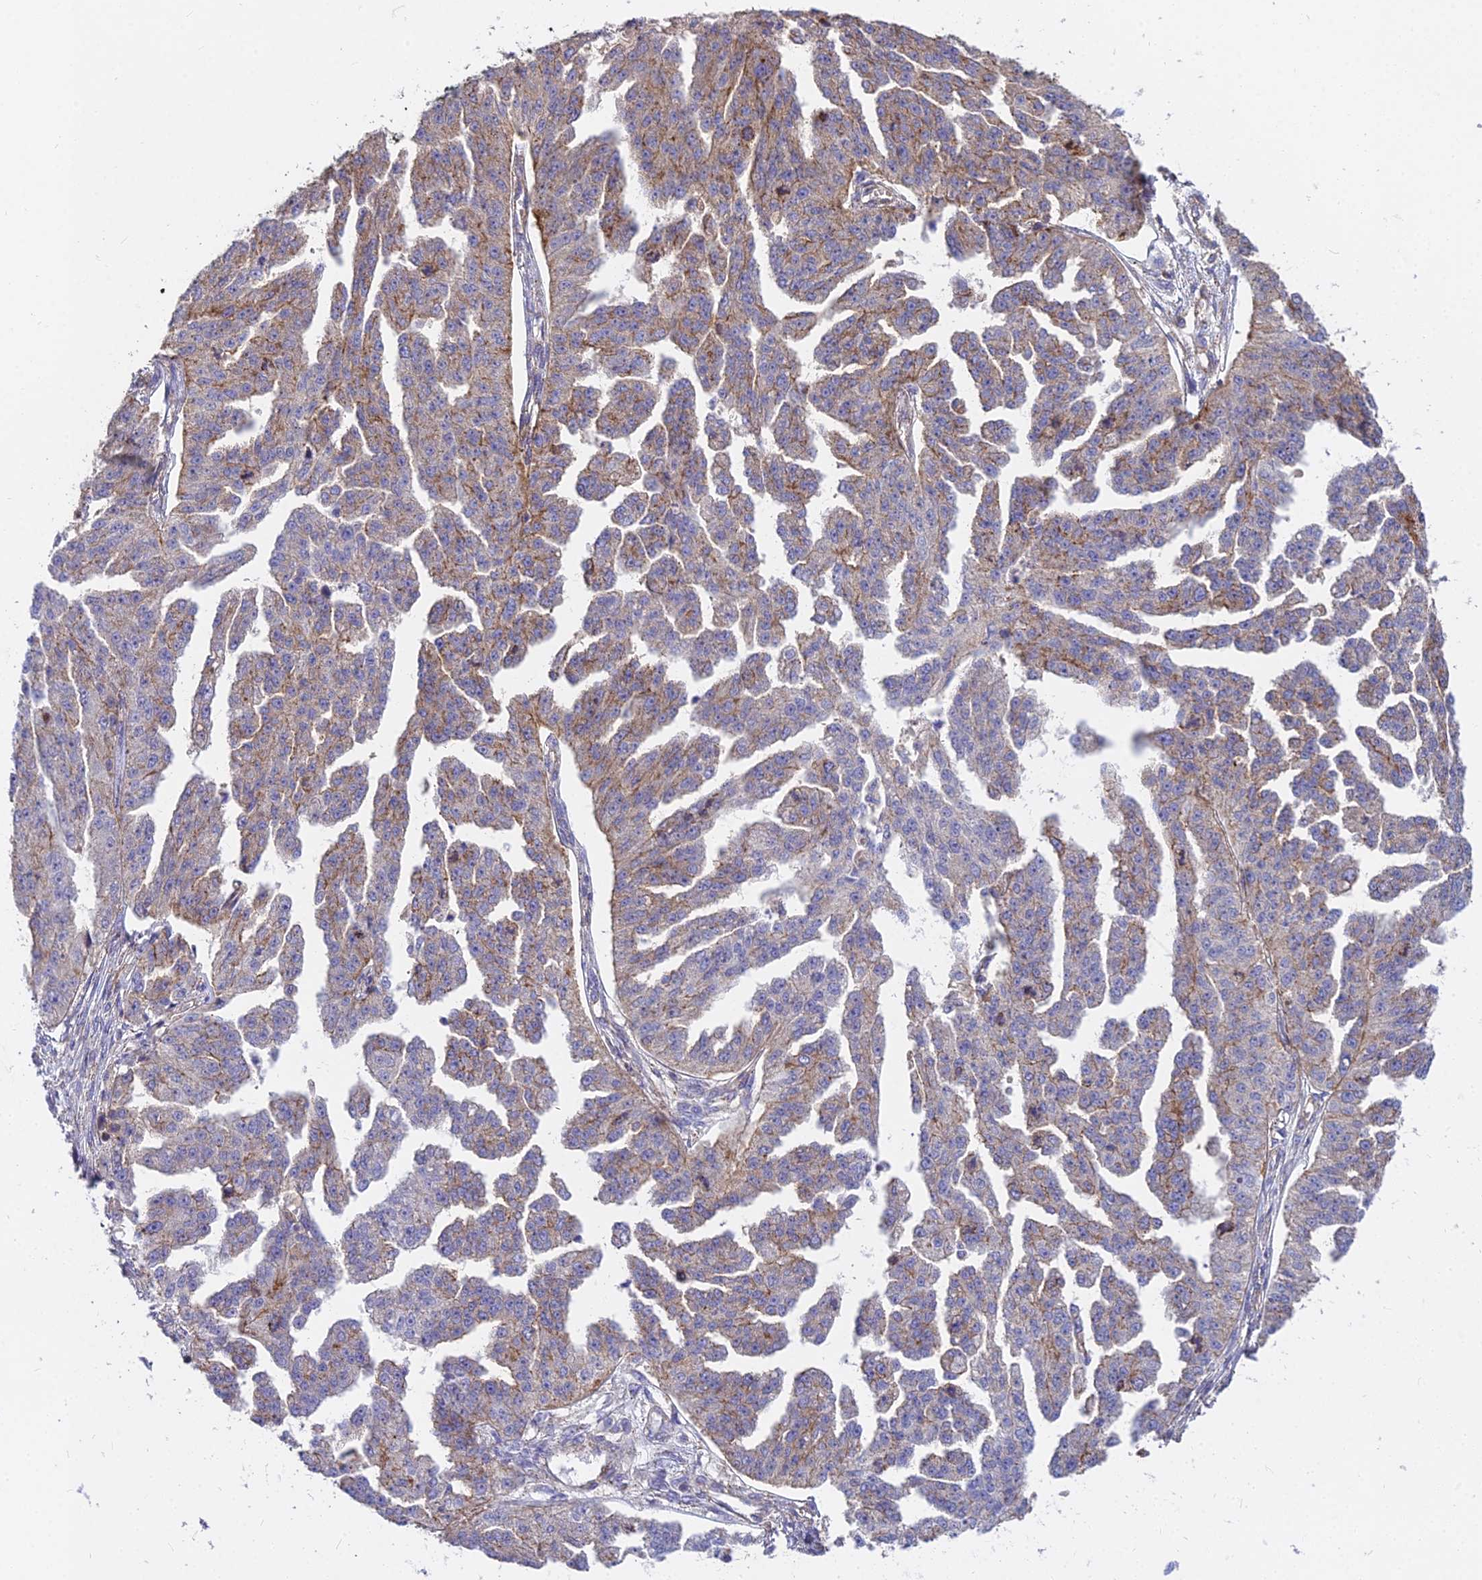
{"staining": {"intensity": "moderate", "quantity": "25%-75%", "location": "cytoplasmic/membranous"}, "tissue": "ovarian cancer", "cell_type": "Tumor cells", "image_type": "cancer", "snomed": [{"axis": "morphology", "description": "Cystadenocarcinoma, serous, NOS"}, {"axis": "topography", "description": "Ovary"}], "caption": "Approximately 25%-75% of tumor cells in human ovarian serous cystadenocarcinoma demonstrate moderate cytoplasmic/membranous protein positivity as visualized by brown immunohistochemical staining.", "gene": "FRMPD1", "patient": {"sex": "female", "age": 58}}